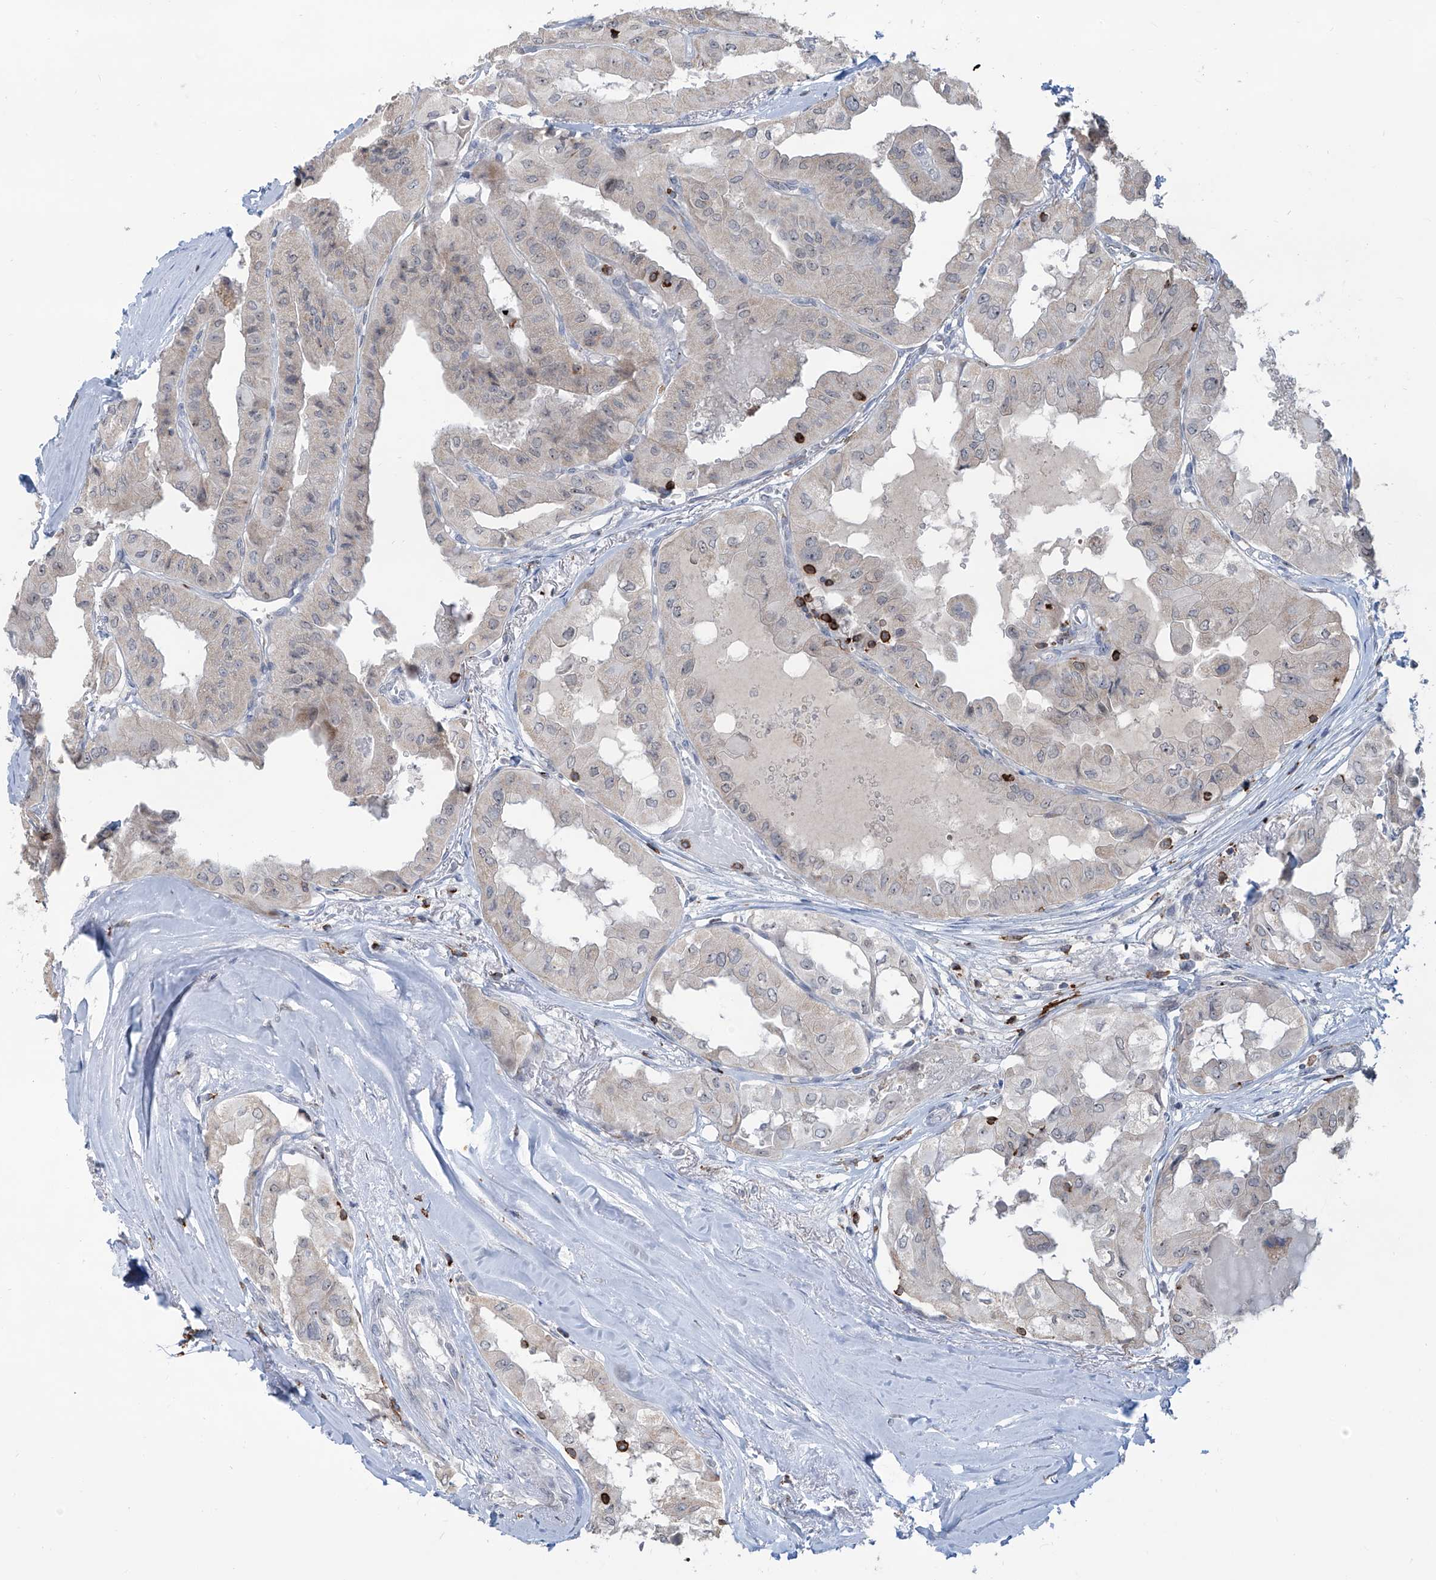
{"staining": {"intensity": "negative", "quantity": "none", "location": "none"}, "tissue": "thyroid cancer", "cell_type": "Tumor cells", "image_type": "cancer", "snomed": [{"axis": "morphology", "description": "Papillary adenocarcinoma, NOS"}, {"axis": "topography", "description": "Thyroid gland"}], "caption": "There is no significant expression in tumor cells of papillary adenocarcinoma (thyroid).", "gene": "ZBTB48", "patient": {"sex": "female", "age": 59}}